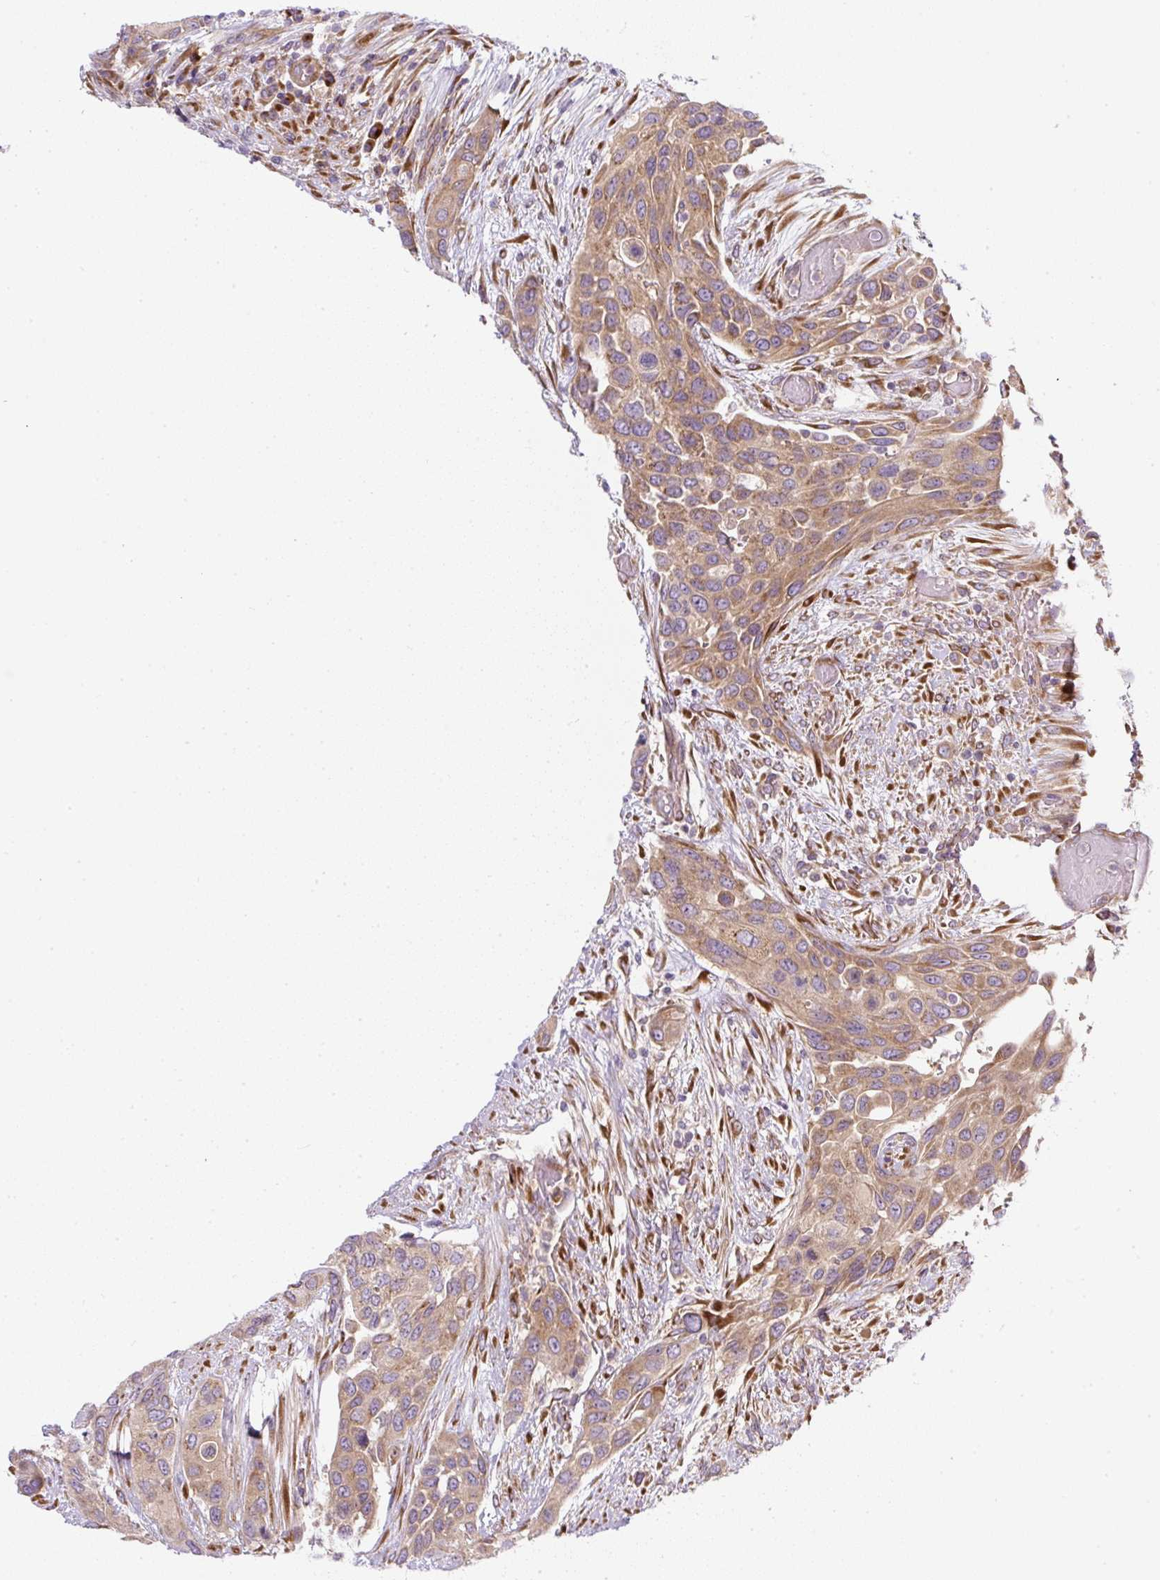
{"staining": {"intensity": "moderate", "quantity": "25%-75%", "location": "cytoplasmic/membranous"}, "tissue": "urothelial cancer", "cell_type": "Tumor cells", "image_type": "cancer", "snomed": [{"axis": "morphology", "description": "Normal tissue, NOS"}, {"axis": "morphology", "description": "Urothelial carcinoma, High grade"}, {"axis": "topography", "description": "Vascular tissue"}, {"axis": "topography", "description": "Urinary bladder"}], "caption": "Human urothelial carcinoma (high-grade) stained with a brown dye demonstrates moderate cytoplasmic/membranous positive positivity in approximately 25%-75% of tumor cells.", "gene": "MLX", "patient": {"sex": "female", "age": 56}}